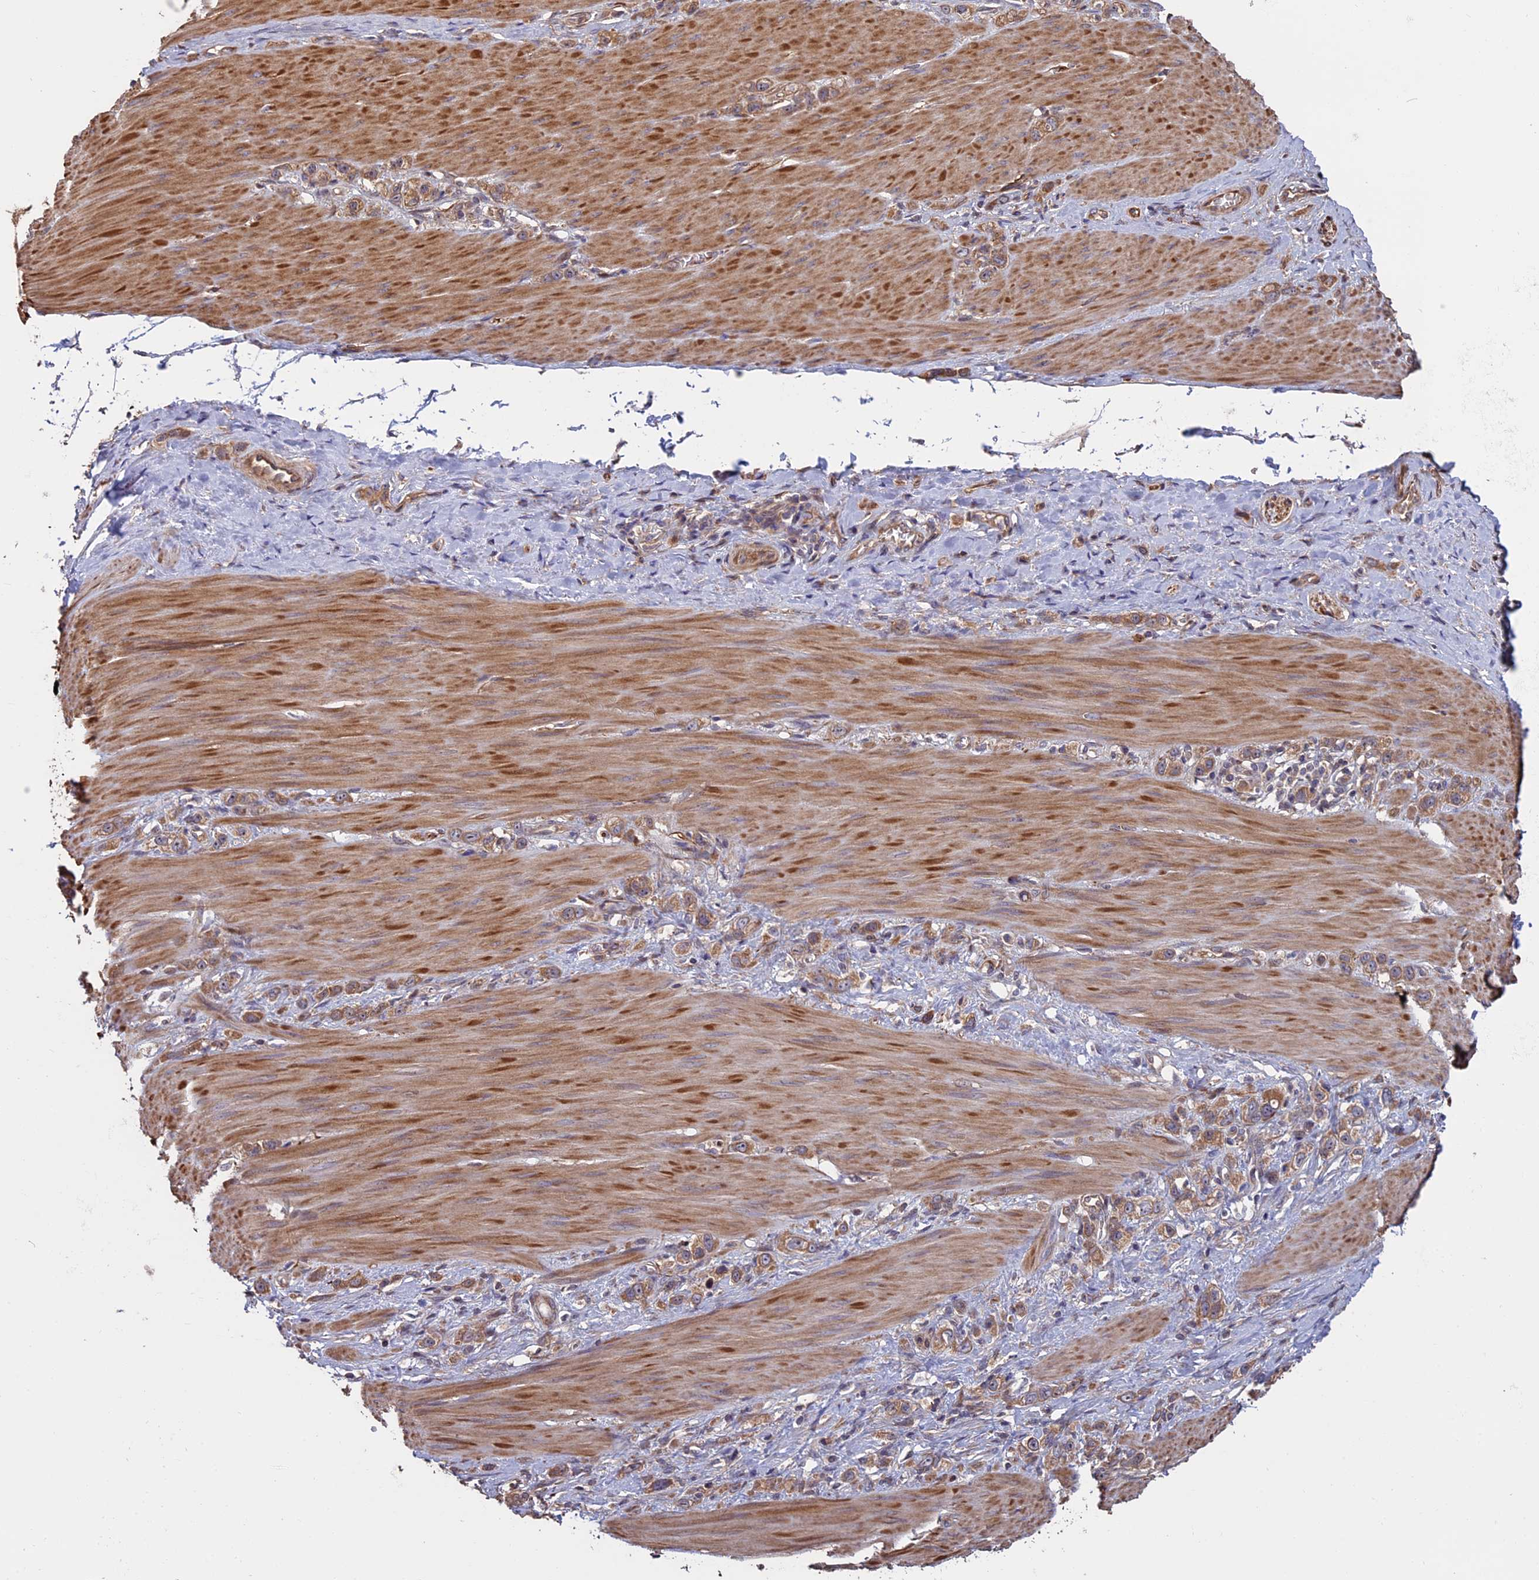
{"staining": {"intensity": "moderate", "quantity": ">75%", "location": "cytoplasmic/membranous"}, "tissue": "stomach cancer", "cell_type": "Tumor cells", "image_type": "cancer", "snomed": [{"axis": "morphology", "description": "Adenocarcinoma, NOS"}, {"axis": "topography", "description": "Stomach"}], "caption": "This photomicrograph displays immunohistochemistry (IHC) staining of human stomach cancer, with medium moderate cytoplasmic/membranous expression in about >75% of tumor cells.", "gene": "VWA3A", "patient": {"sex": "female", "age": 65}}